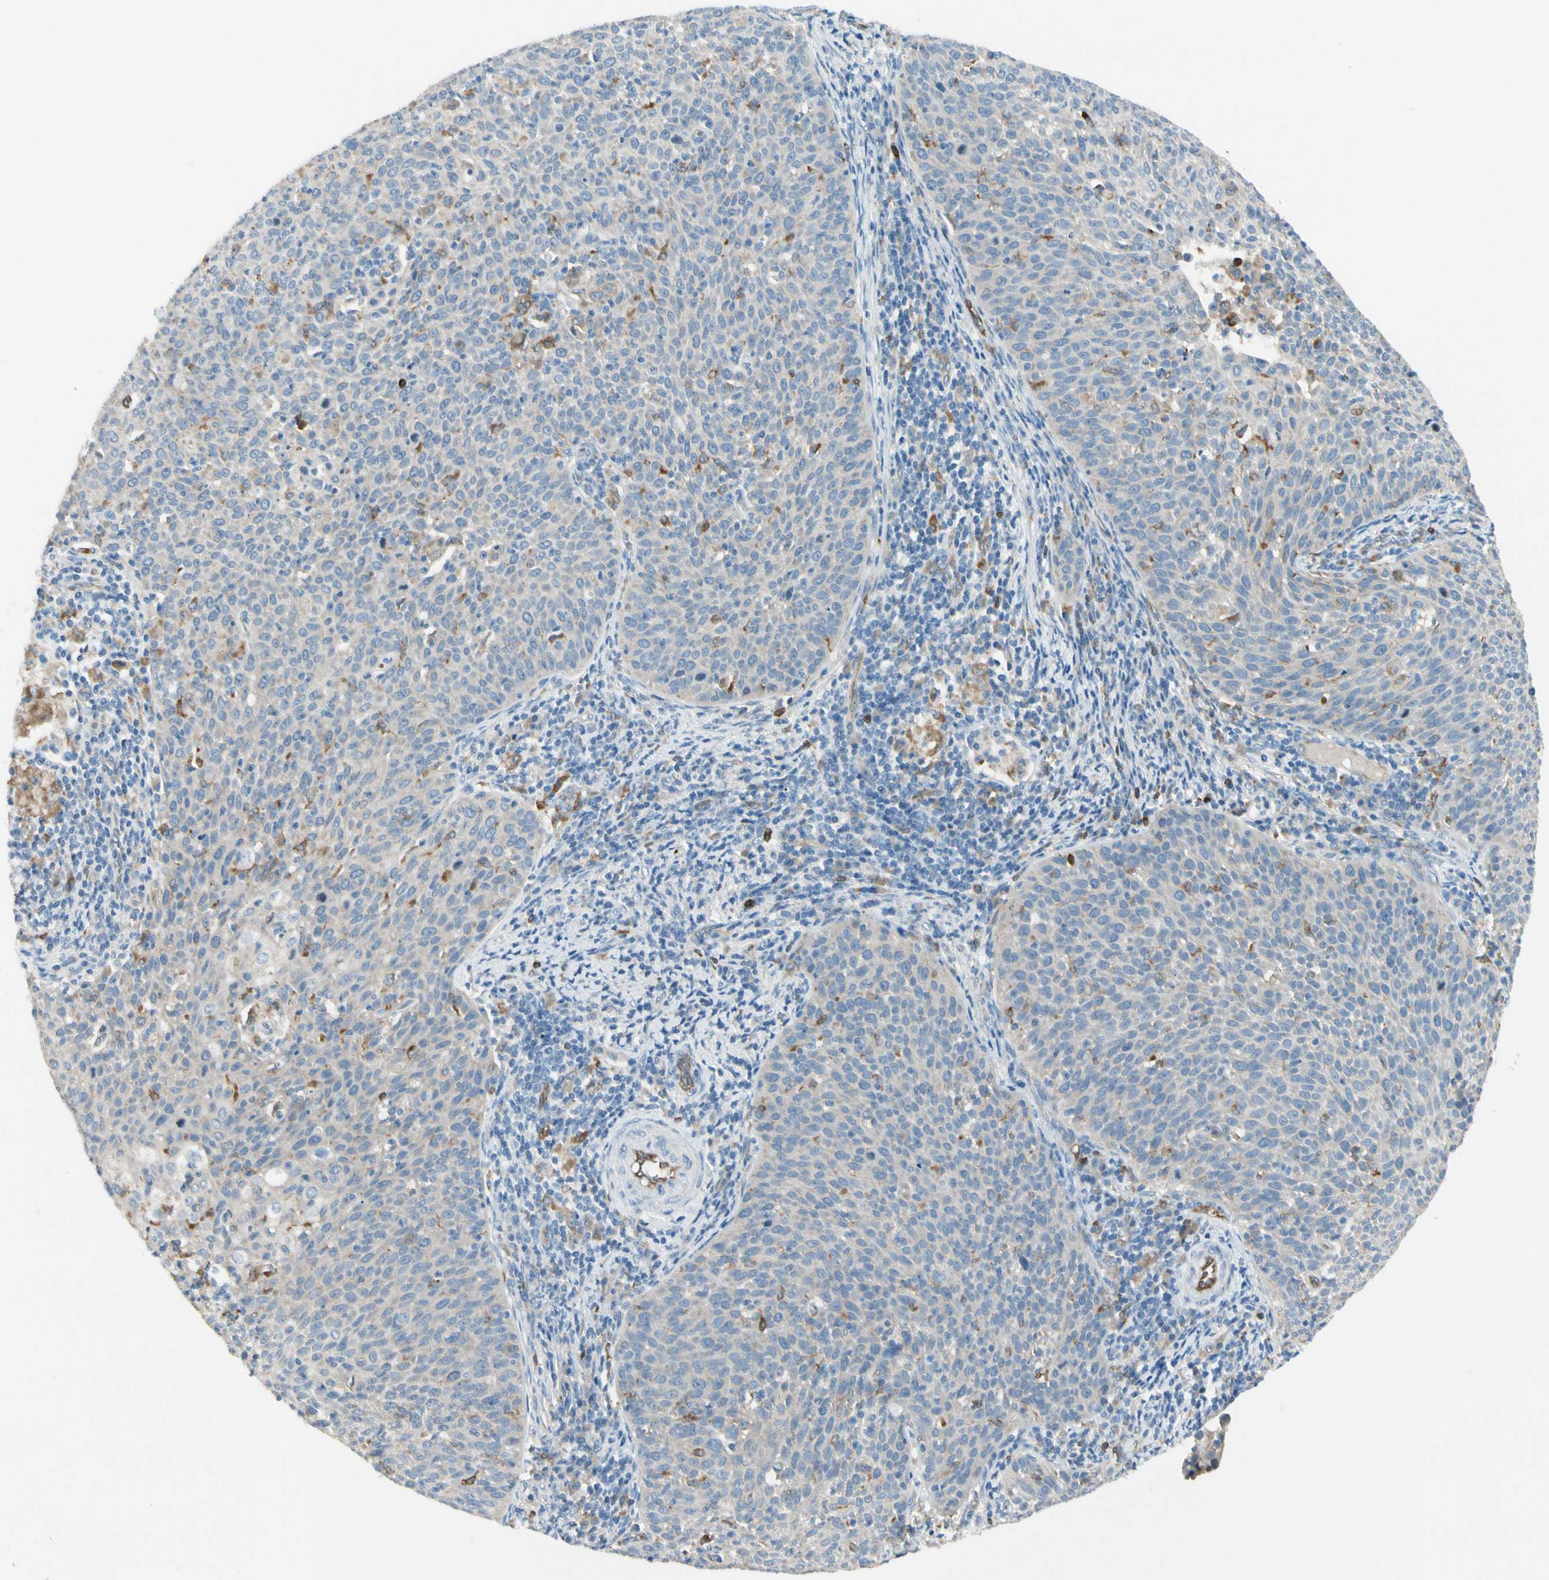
{"staining": {"intensity": "negative", "quantity": "none", "location": "none"}, "tissue": "cervical cancer", "cell_type": "Tumor cells", "image_type": "cancer", "snomed": [{"axis": "morphology", "description": "Squamous cell carcinoma, NOS"}, {"axis": "topography", "description": "Cervix"}], "caption": "Immunohistochemistry micrograph of cervical squamous cell carcinoma stained for a protein (brown), which shows no positivity in tumor cells. (Brightfield microscopy of DAB immunohistochemistry at high magnification).", "gene": "LPCAT2", "patient": {"sex": "female", "age": 38}}